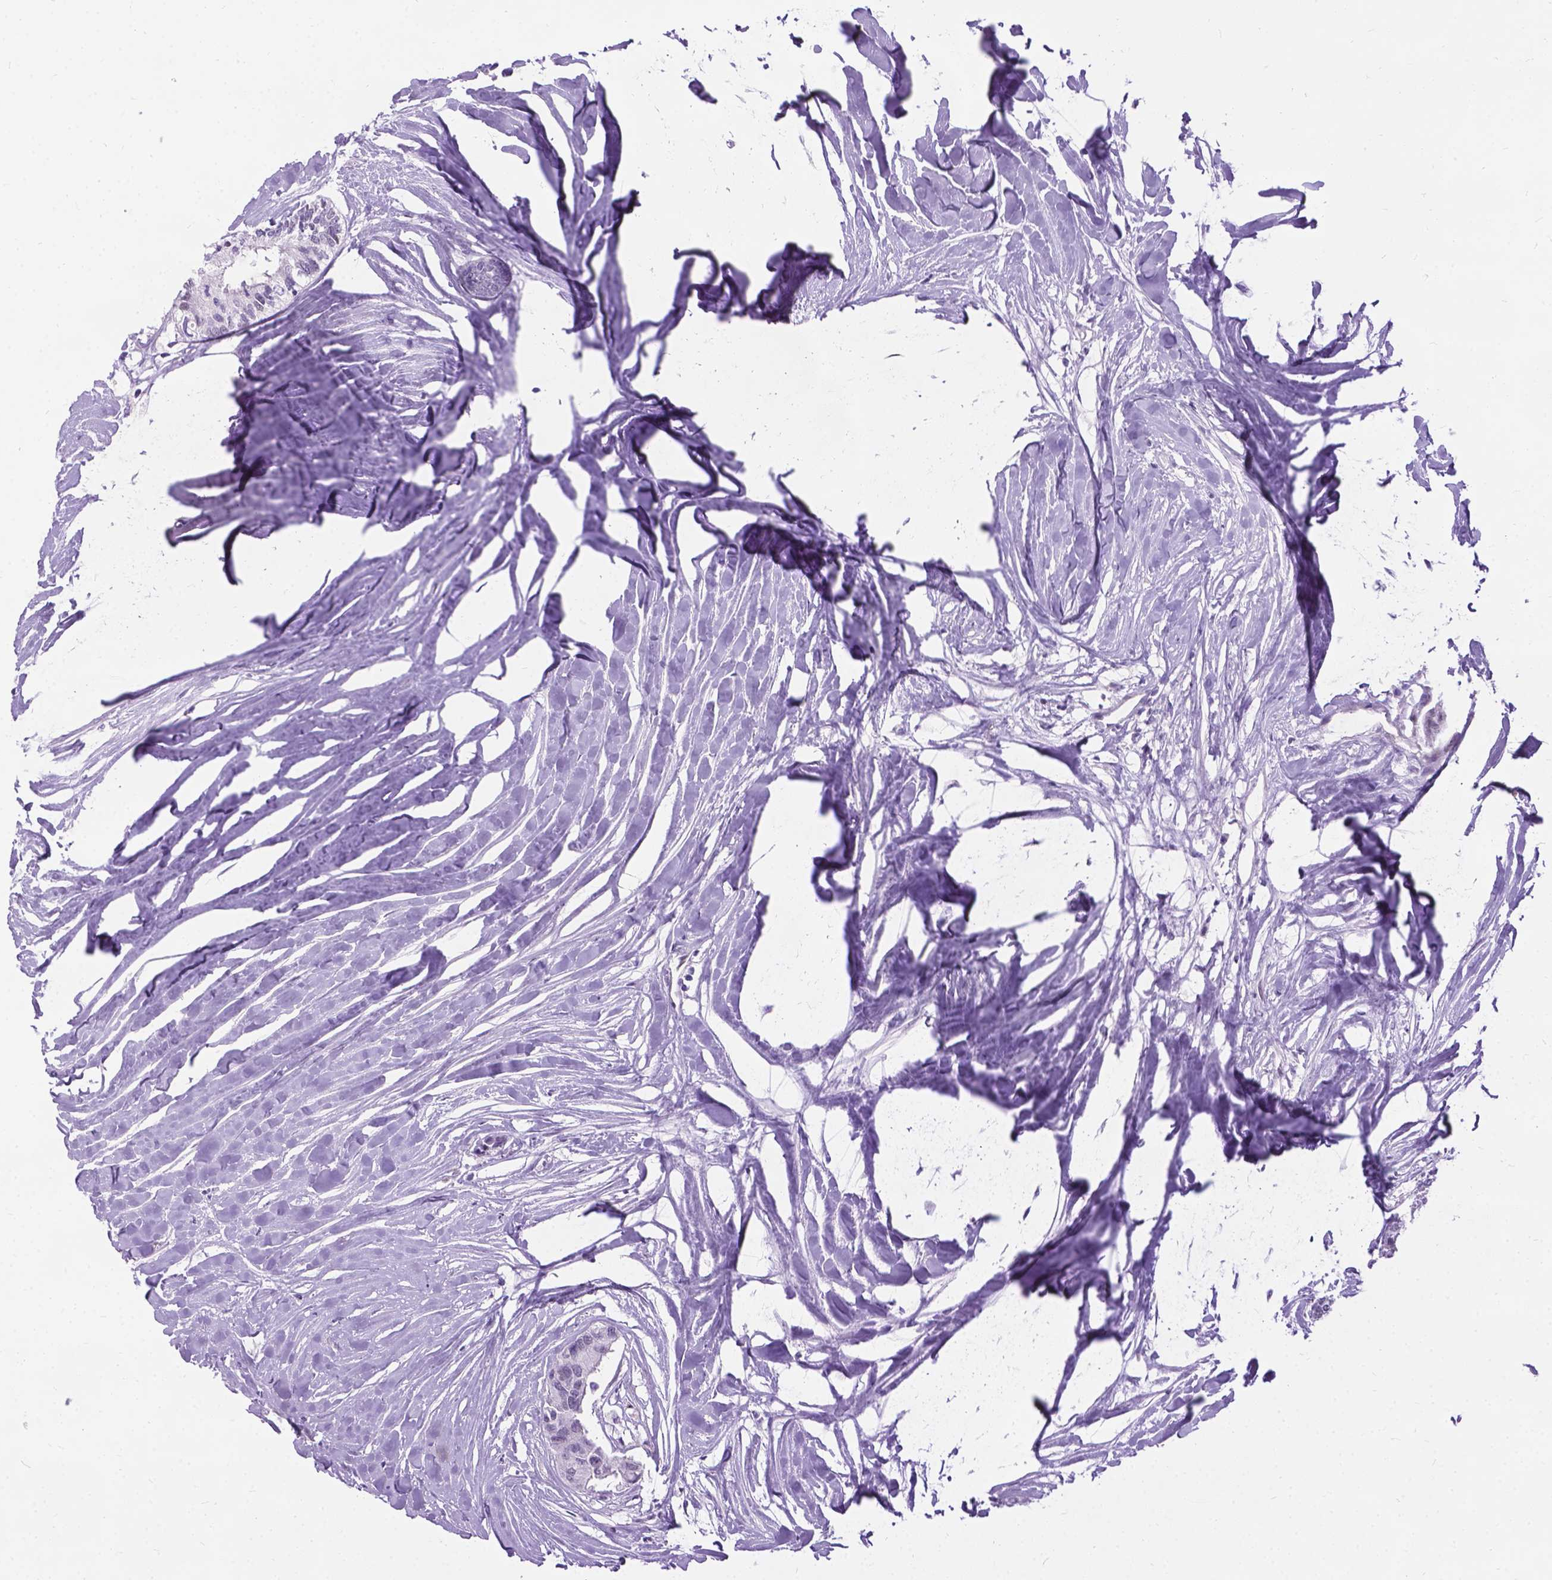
{"staining": {"intensity": "negative", "quantity": "none", "location": "none"}, "tissue": "colorectal cancer", "cell_type": "Tumor cells", "image_type": "cancer", "snomed": [{"axis": "morphology", "description": "Adenocarcinoma, NOS"}, {"axis": "topography", "description": "Colon"}, {"axis": "topography", "description": "Rectum"}], "caption": "Immunohistochemistry (IHC) micrograph of adenocarcinoma (colorectal) stained for a protein (brown), which exhibits no positivity in tumor cells.", "gene": "PROB1", "patient": {"sex": "male", "age": 57}}